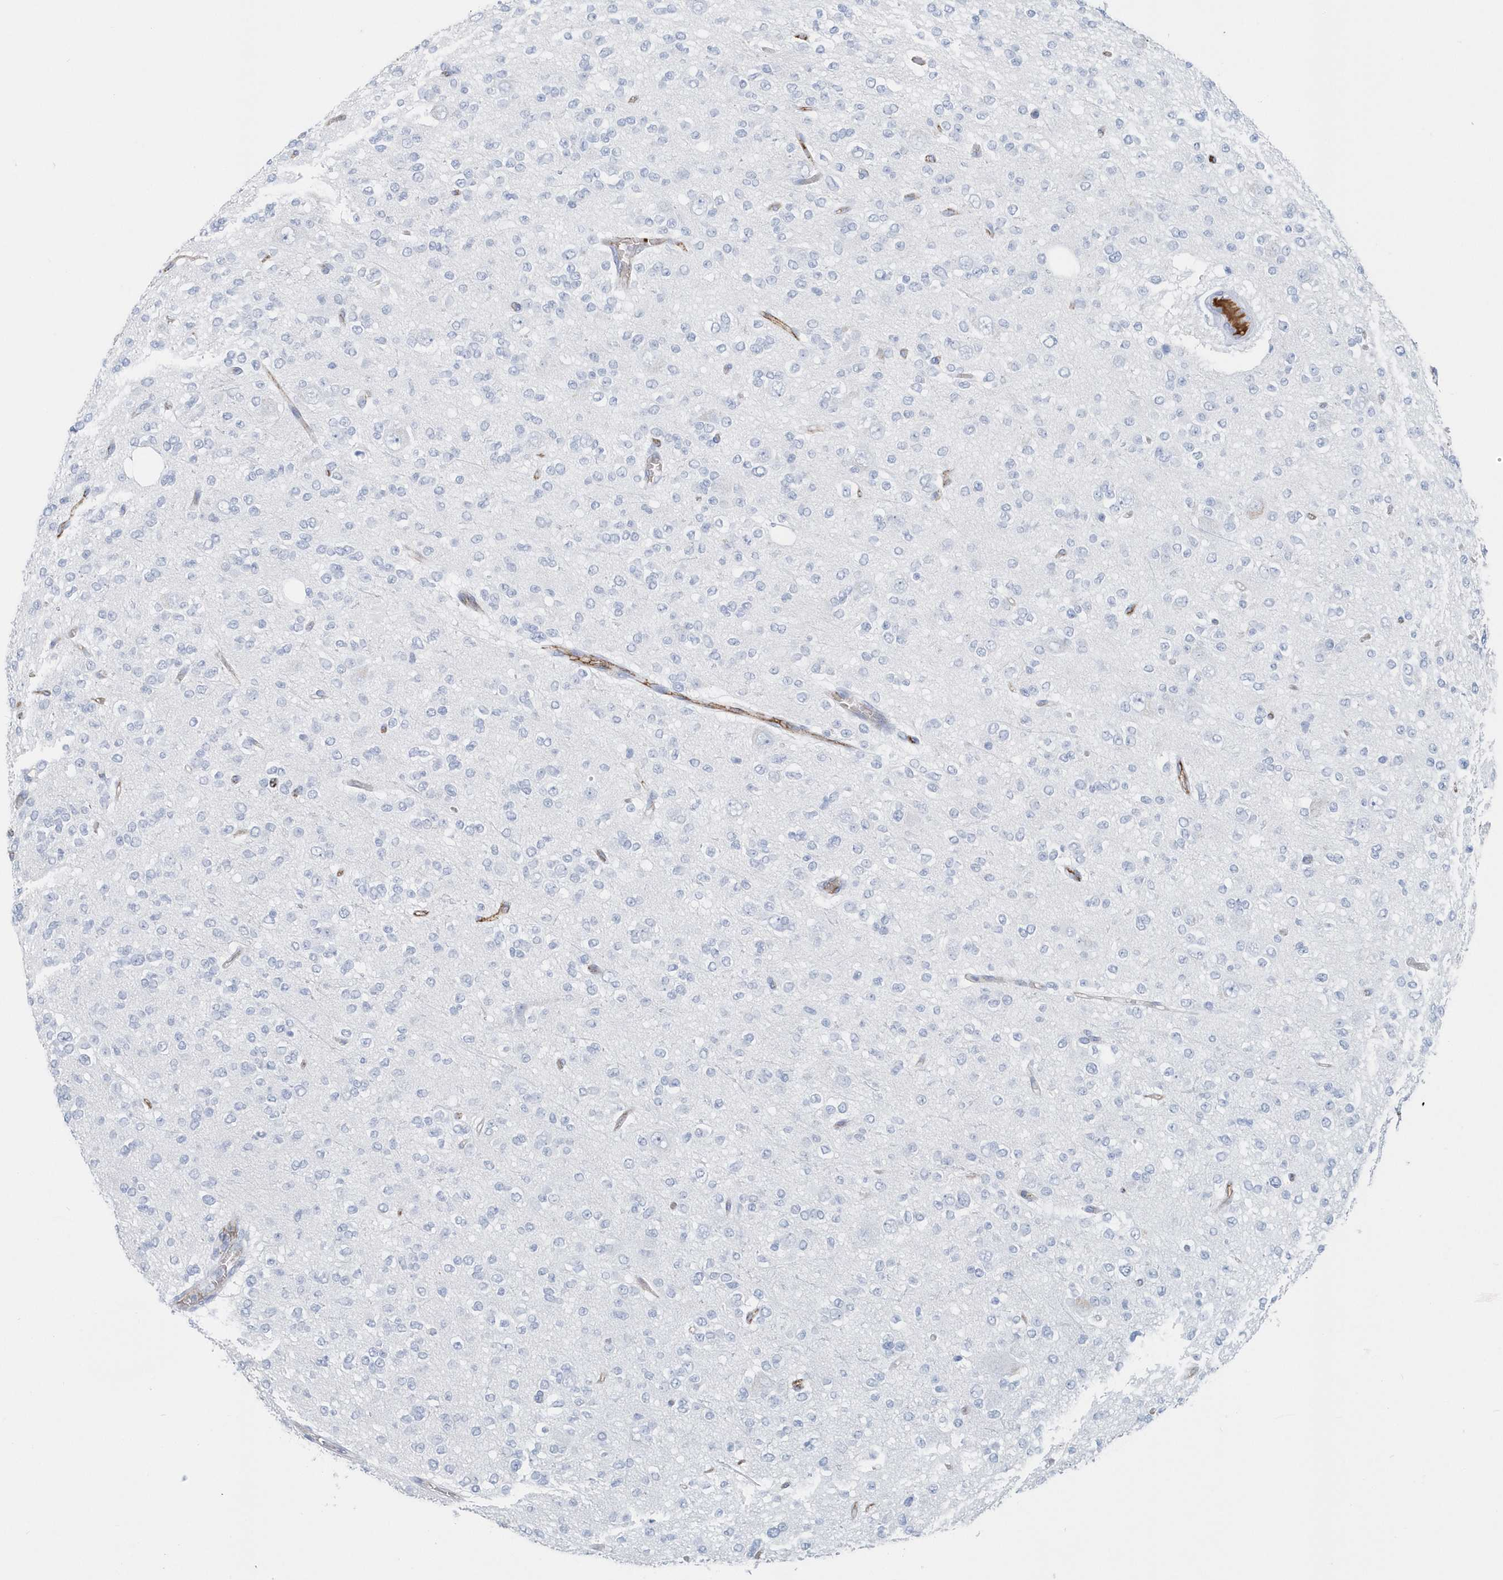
{"staining": {"intensity": "negative", "quantity": "none", "location": "none"}, "tissue": "glioma", "cell_type": "Tumor cells", "image_type": "cancer", "snomed": [{"axis": "morphology", "description": "Glioma, malignant, Low grade"}, {"axis": "topography", "description": "Brain"}], "caption": "There is no significant staining in tumor cells of glioma.", "gene": "JCHAIN", "patient": {"sex": "male", "age": 38}}